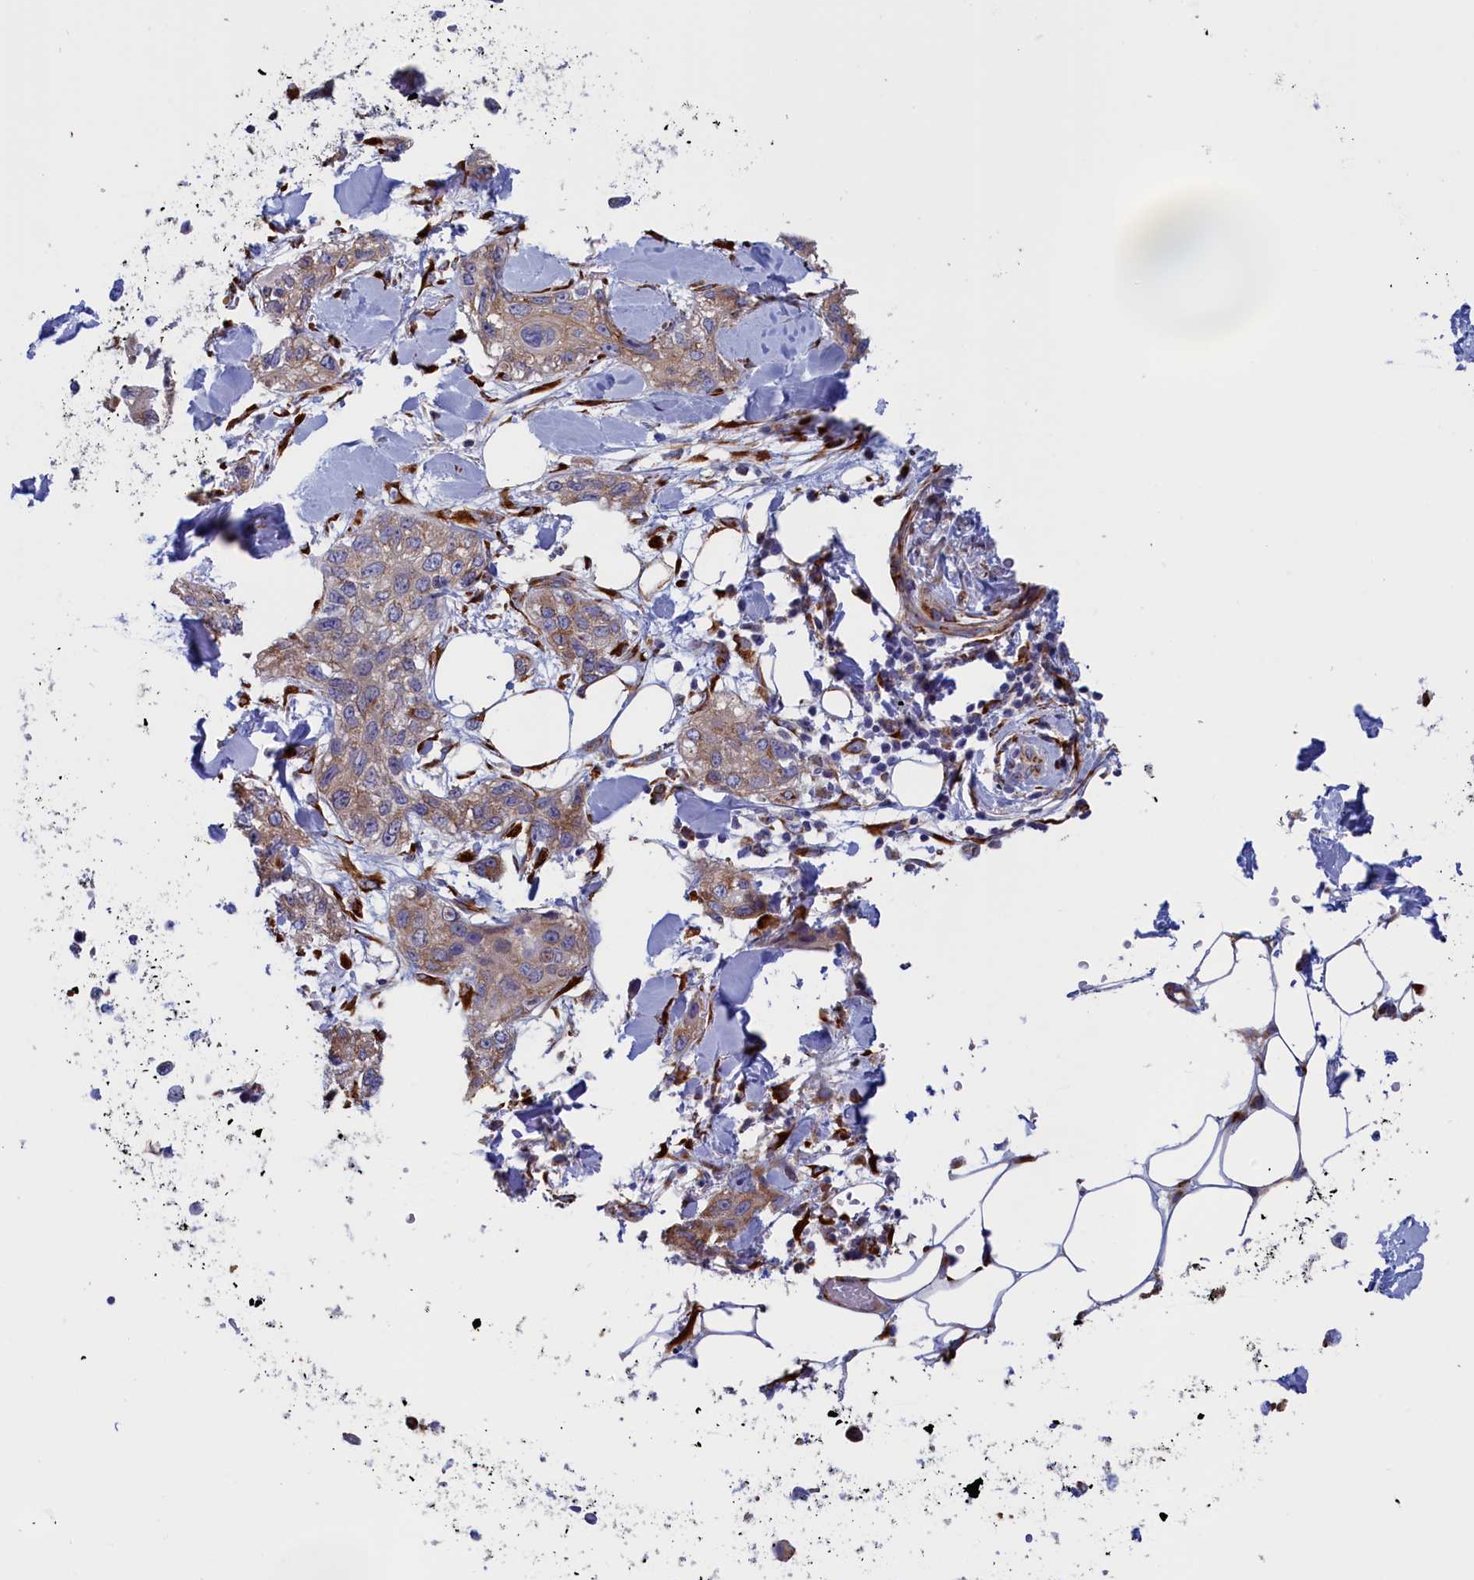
{"staining": {"intensity": "weak", "quantity": ">75%", "location": "cytoplasmic/membranous"}, "tissue": "skin cancer", "cell_type": "Tumor cells", "image_type": "cancer", "snomed": [{"axis": "morphology", "description": "Normal tissue, NOS"}, {"axis": "morphology", "description": "Squamous cell carcinoma, NOS"}, {"axis": "topography", "description": "Skin"}], "caption": "The micrograph reveals a brown stain indicating the presence of a protein in the cytoplasmic/membranous of tumor cells in squamous cell carcinoma (skin).", "gene": "CCDC68", "patient": {"sex": "male", "age": 72}}